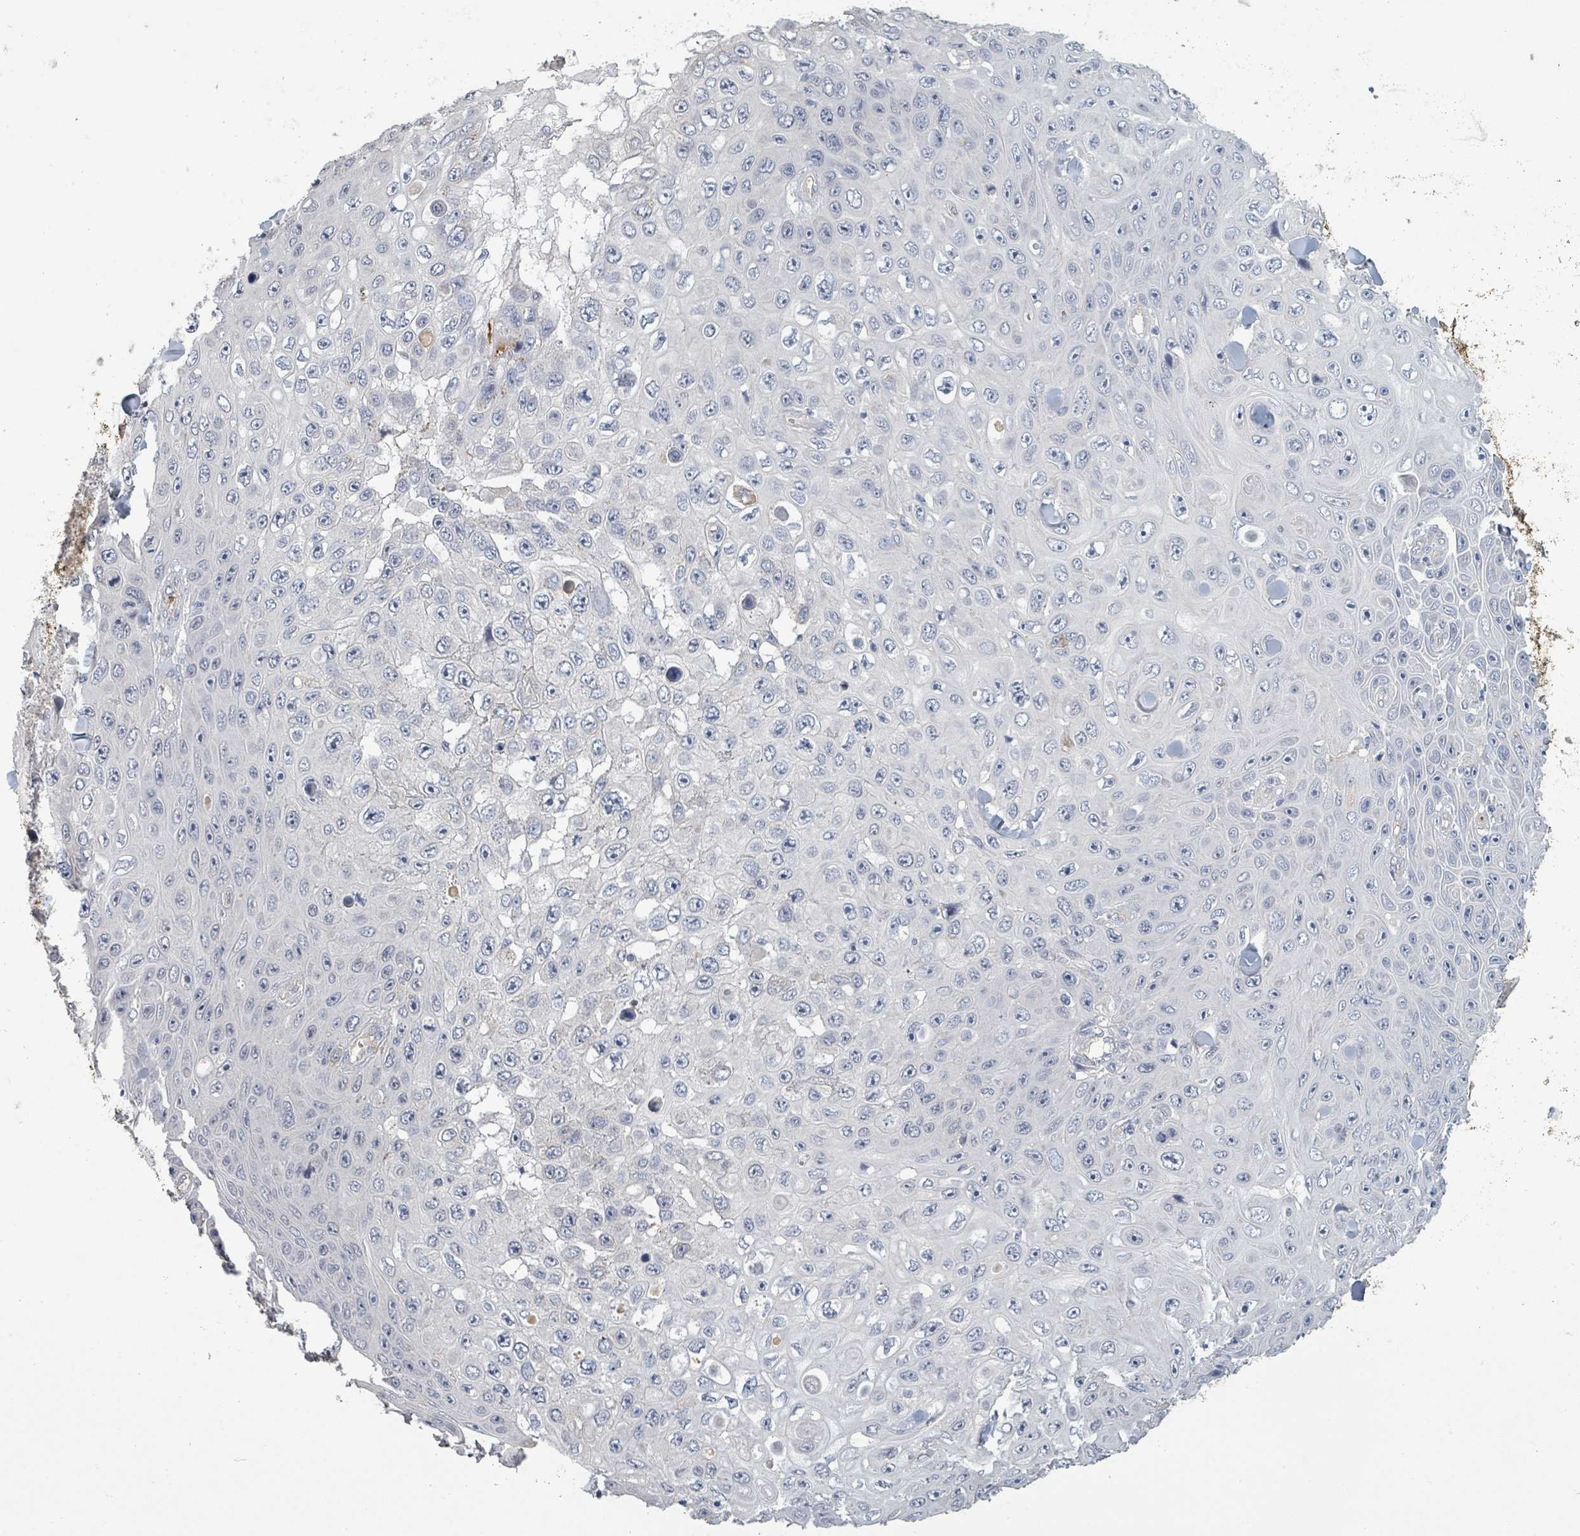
{"staining": {"intensity": "negative", "quantity": "none", "location": "none"}, "tissue": "skin cancer", "cell_type": "Tumor cells", "image_type": "cancer", "snomed": [{"axis": "morphology", "description": "Squamous cell carcinoma, NOS"}, {"axis": "topography", "description": "Skin"}], "caption": "IHC histopathology image of neoplastic tissue: squamous cell carcinoma (skin) stained with DAB (3,3'-diaminobenzidine) demonstrates no significant protein staining in tumor cells. (Brightfield microscopy of DAB immunohistochemistry (IHC) at high magnification).", "gene": "PLAUR", "patient": {"sex": "male", "age": 82}}